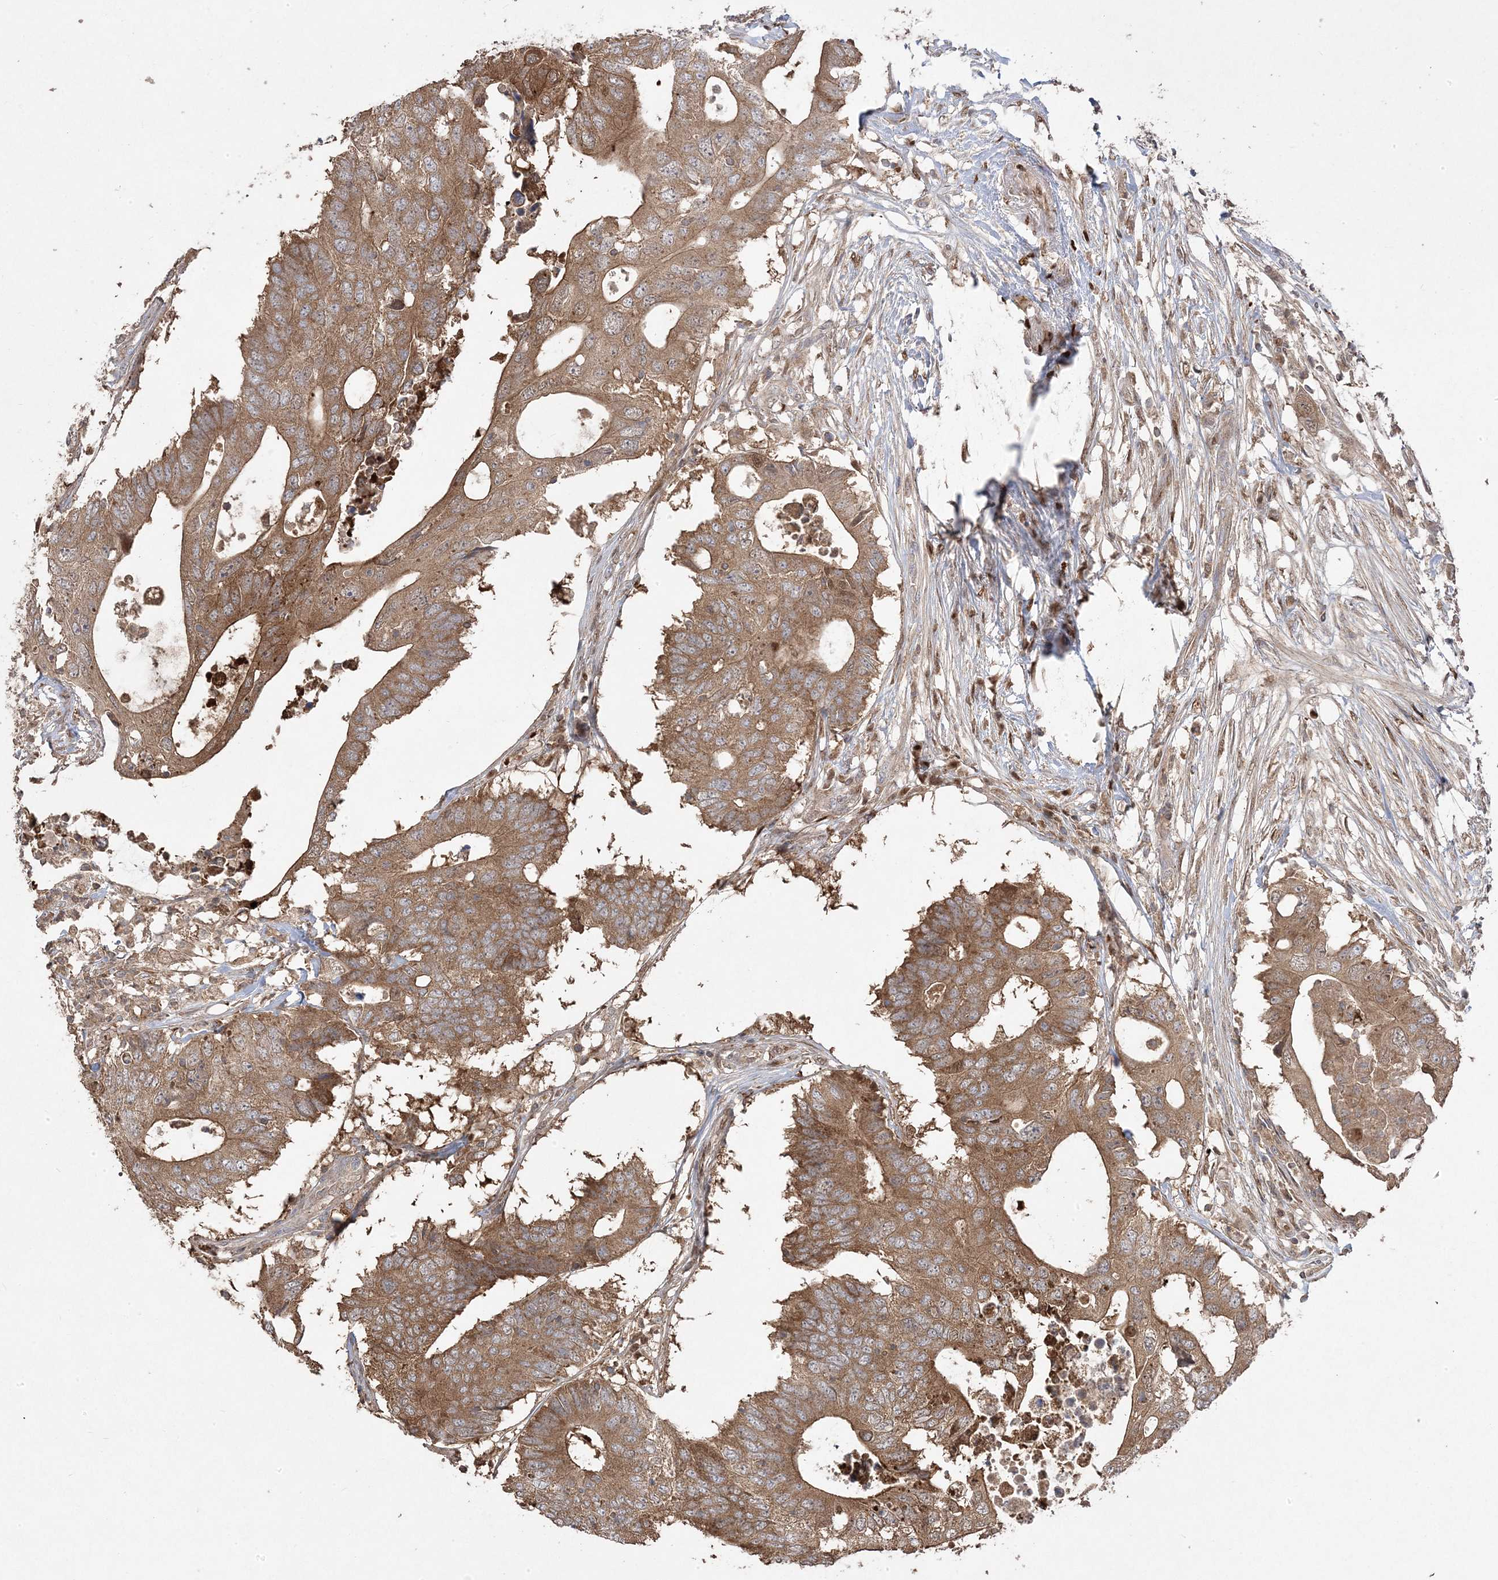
{"staining": {"intensity": "moderate", "quantity": ">75%", "location": "cytoplasmic/membranous"}, "tissue": "colorectal cancer", "cell_type": "Tumor cells", "image_type": "cancer", "snomed": [{"axis": "morphology", "description": "Adenocarcinoma, NOS"}, {"axis": "topography", "description": "Colon"}], "caption": "Tumor cells demonstrate moderate cytoplasmic/membranous positivity in about >75% of cells in adenocarcinoma (colorectal).", "gene": "PPOX", "patient": {"sex": "male", "age": 71}}